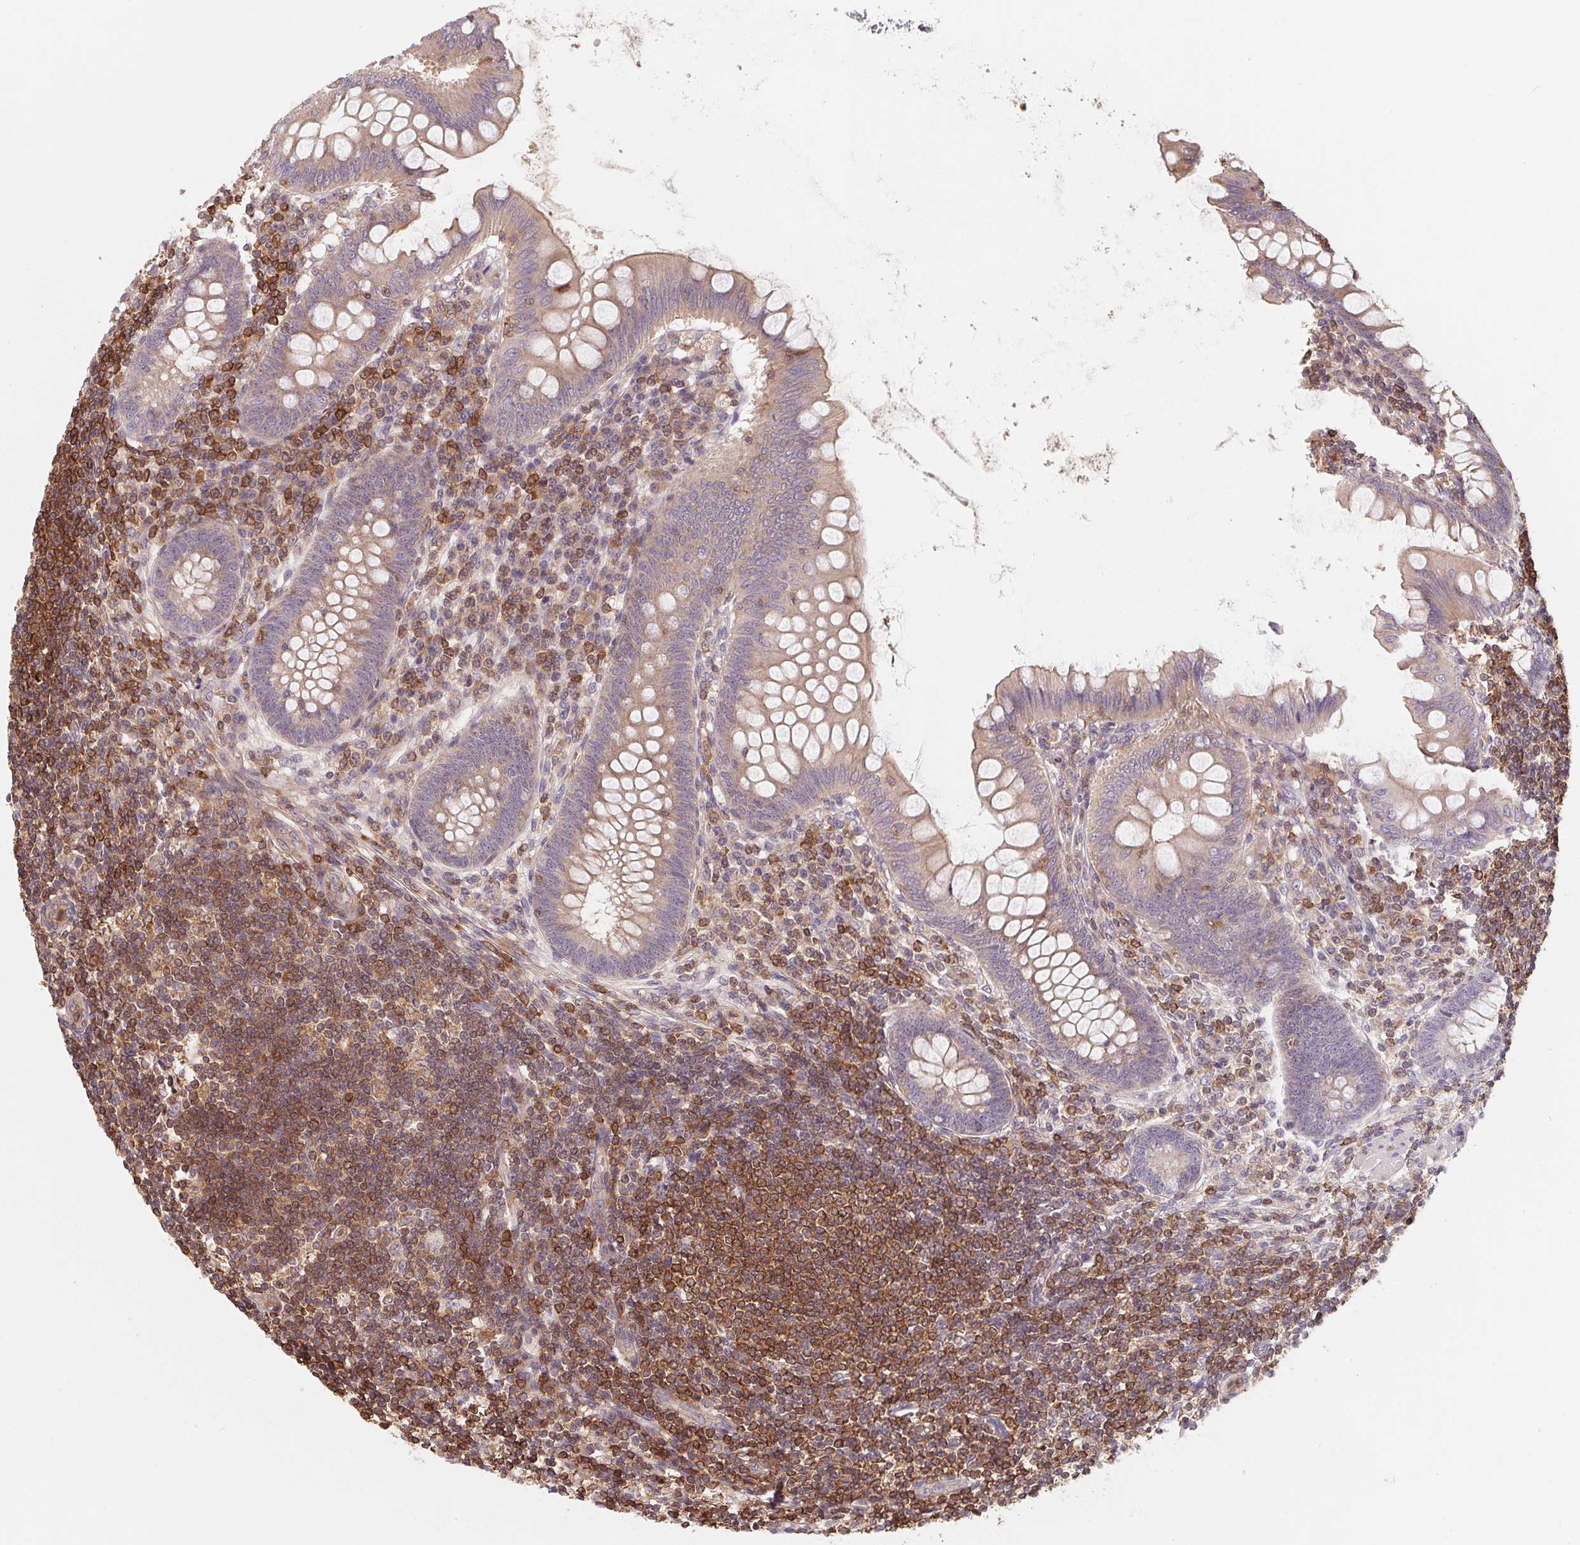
{"staining": {"intensity": "moderate", "quantity": "25%-75%", "location": "cytoplasmic/membranous"}, "tissue": "appendix", "cell_type": "Glandular cells", "image_type": "normal", "snomed": [{"axis": "morphology", "description": "Normal tissue, NOS"}, {"axis": "topography", "description": "Appendix"}], "caption": "Immunohistochemical staining of benign appendix displays 25%-75% levels of moderate cytoplasmic/membranous protein expression in about 25%-75% of glandular cells. The staining is performed using DAB brown chromogen to label protein expression. The nuclei are counter-stained blue using hematoxylin.", "gene": "ANKRD13A", "patient": {"sex": "female", "age": 57}}